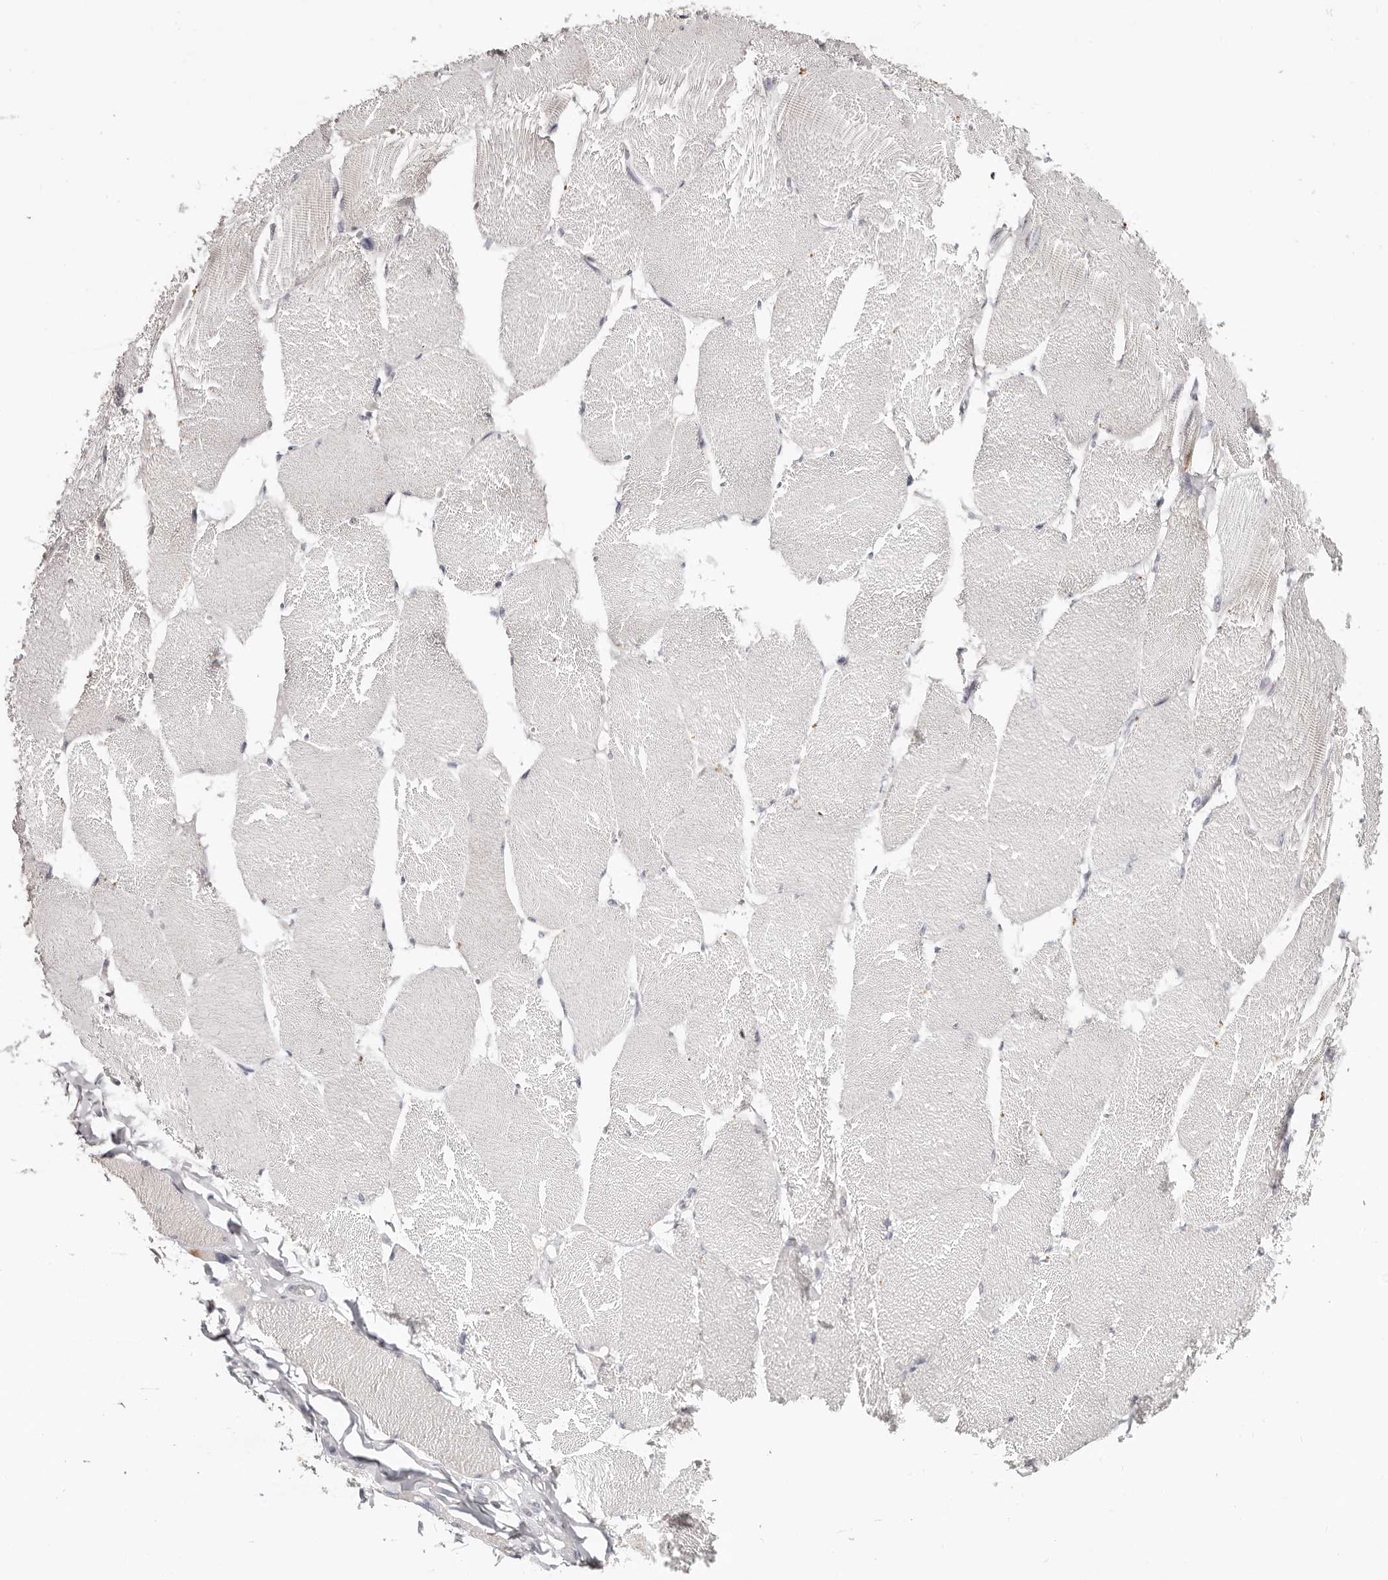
{"staining": {"intensity": "negative", "quantity": "none", "location": "none"}, "tissue": "skeletal muscle", "cell_type": "Myocytes", "image_type": "normal", "snomed": [{"axis": "morphology", "description": "Normal tissue, NOS"}, {"axis": "topography", "description": "Skin"}, {"axis": "topography", "description": "Skeletal muscle"}], "caption": "DAB (3,3'-diaminobenzidine) immunohistochemical staining of unremarkable skeletal muscle shows no significant expression in myocytes.", "gene": "PCDHB6", "patient": {"sex": "male", "age": 83}}